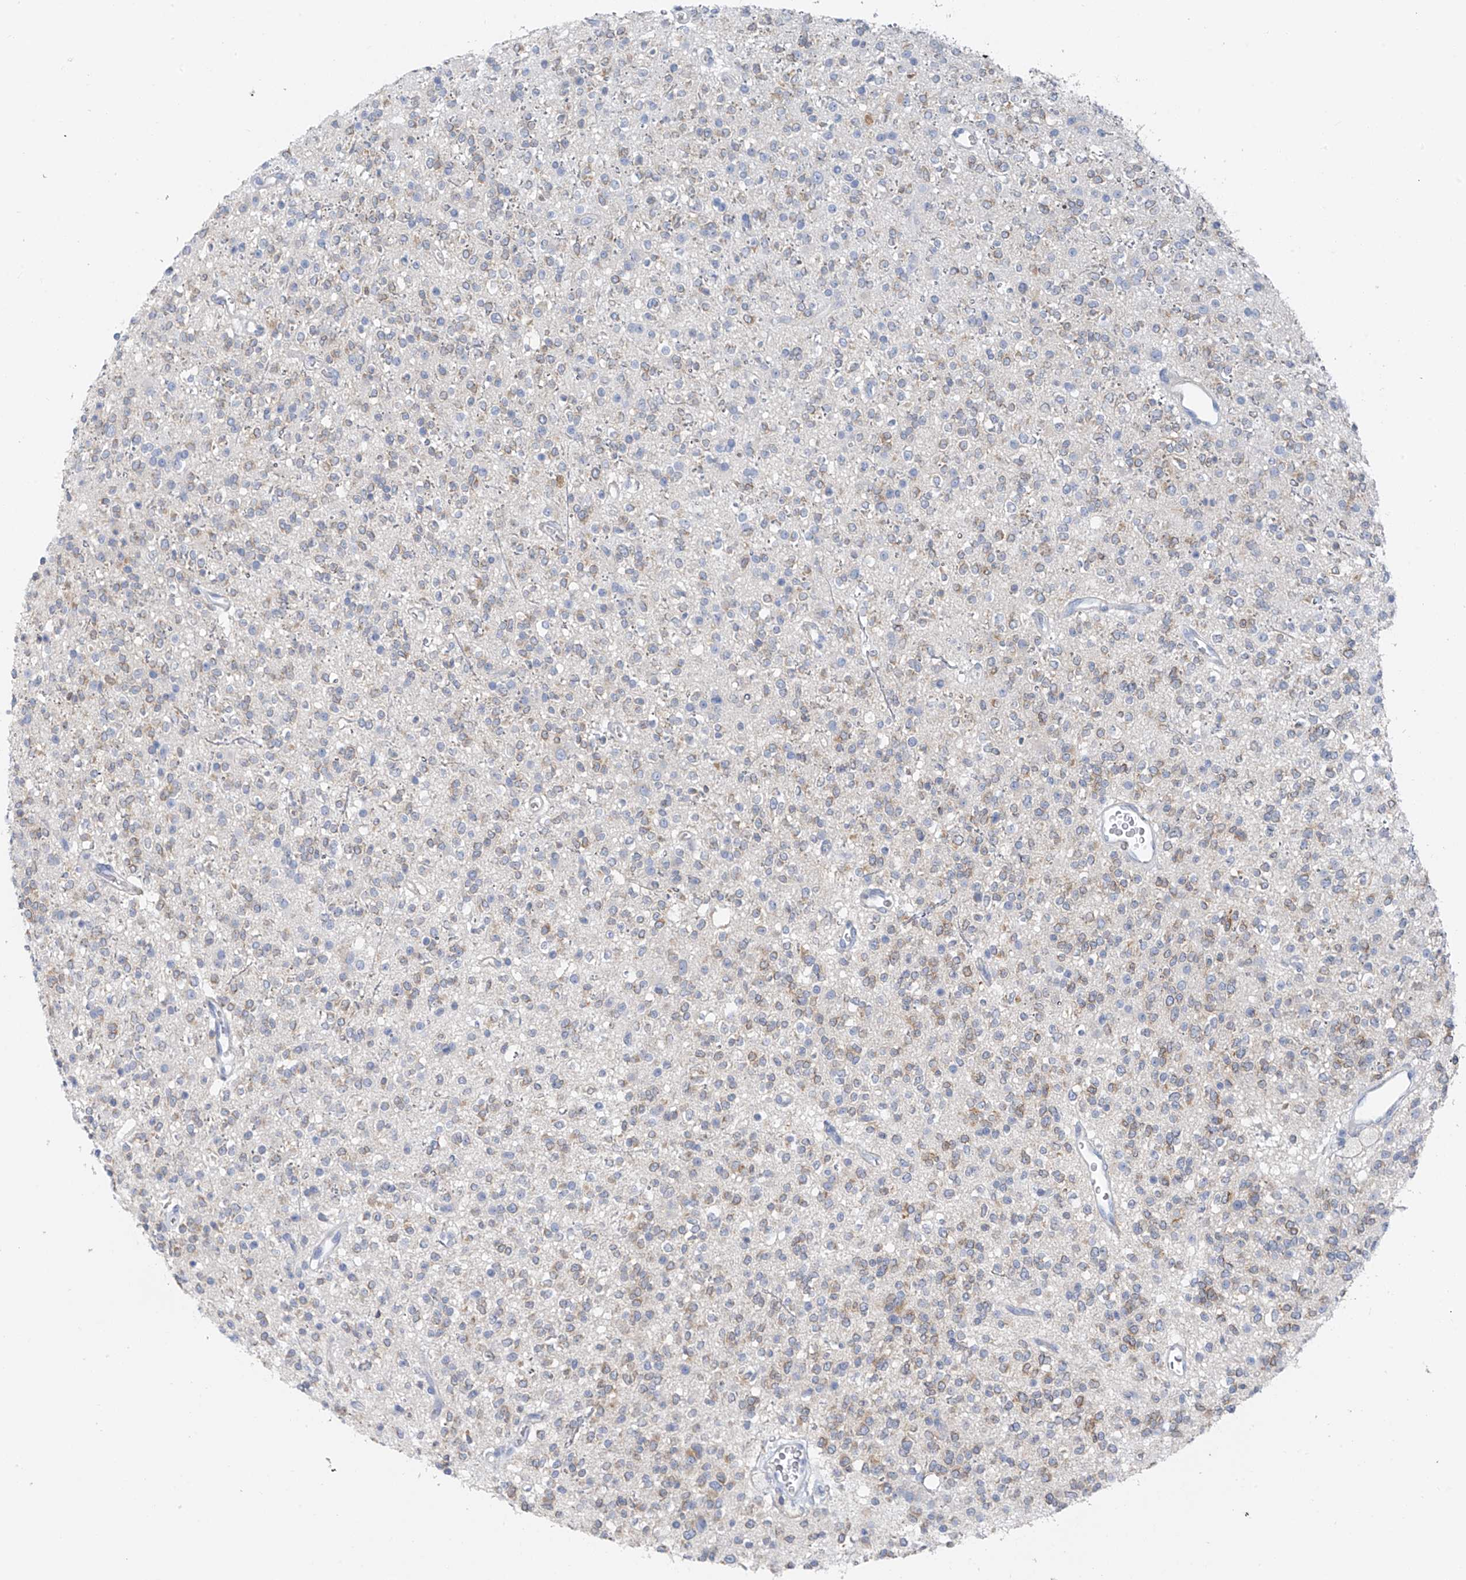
{"staining": {"intensity": "weak", "quantity": "<25%", "location": "cytoplasmic/membranous"}, "tissue": "glioma", "cell_type": "Tumor cells", "image_type": "cancer", "snomed": [{"axis": "morphology", "description": "Glioma, malignant, High grade"}, {"axis": "topography", "description": "Brain"}], "caption": "Immunohistochemical staining of human glioma shows no significant staining in tumor cells.", "gene": "POMGNT2", "patient": {"sex": "male", "age": 34}}